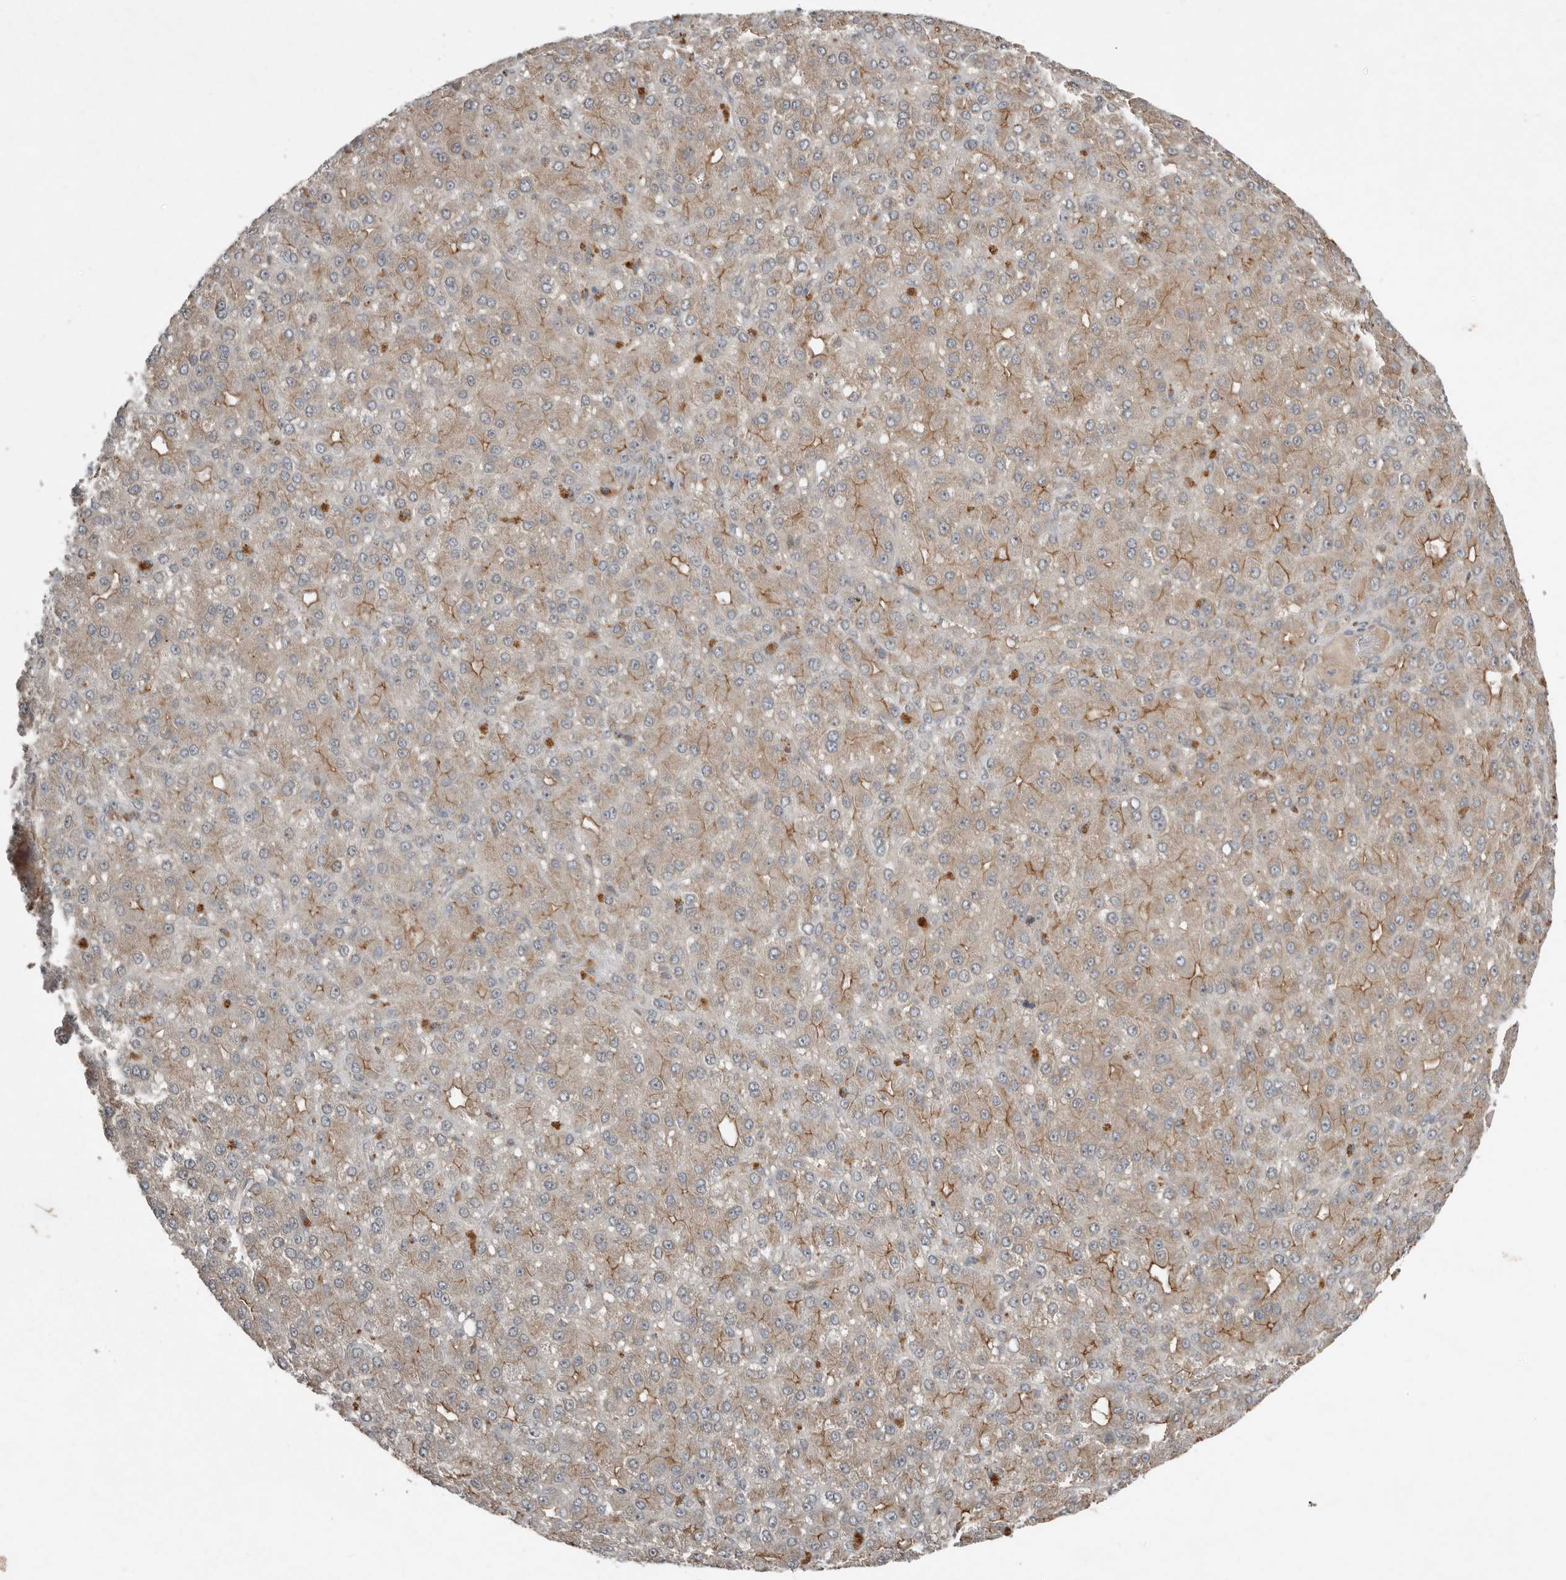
{"staining": {"intensity": "moderate", "quantity": "<25%", "location": "cytoplasmic/membranous"}, "tissue": "liver cancer", "cell_type": "Tumor cells", "image_type": "cancer", "snomed": [{"axis": "morphology", "description": "Carcinoma, Hepatocellular, NOS"}, {"axis": "topography", "description": "Liver"}], "caption": "A brown stain labels moderate cytoplasmic/membranous staining of a protein in hepatocellular carcinoma (liver) tumor cells.", "gene": "TEAD3", "patient": {"sex": "male", "age": 67}}